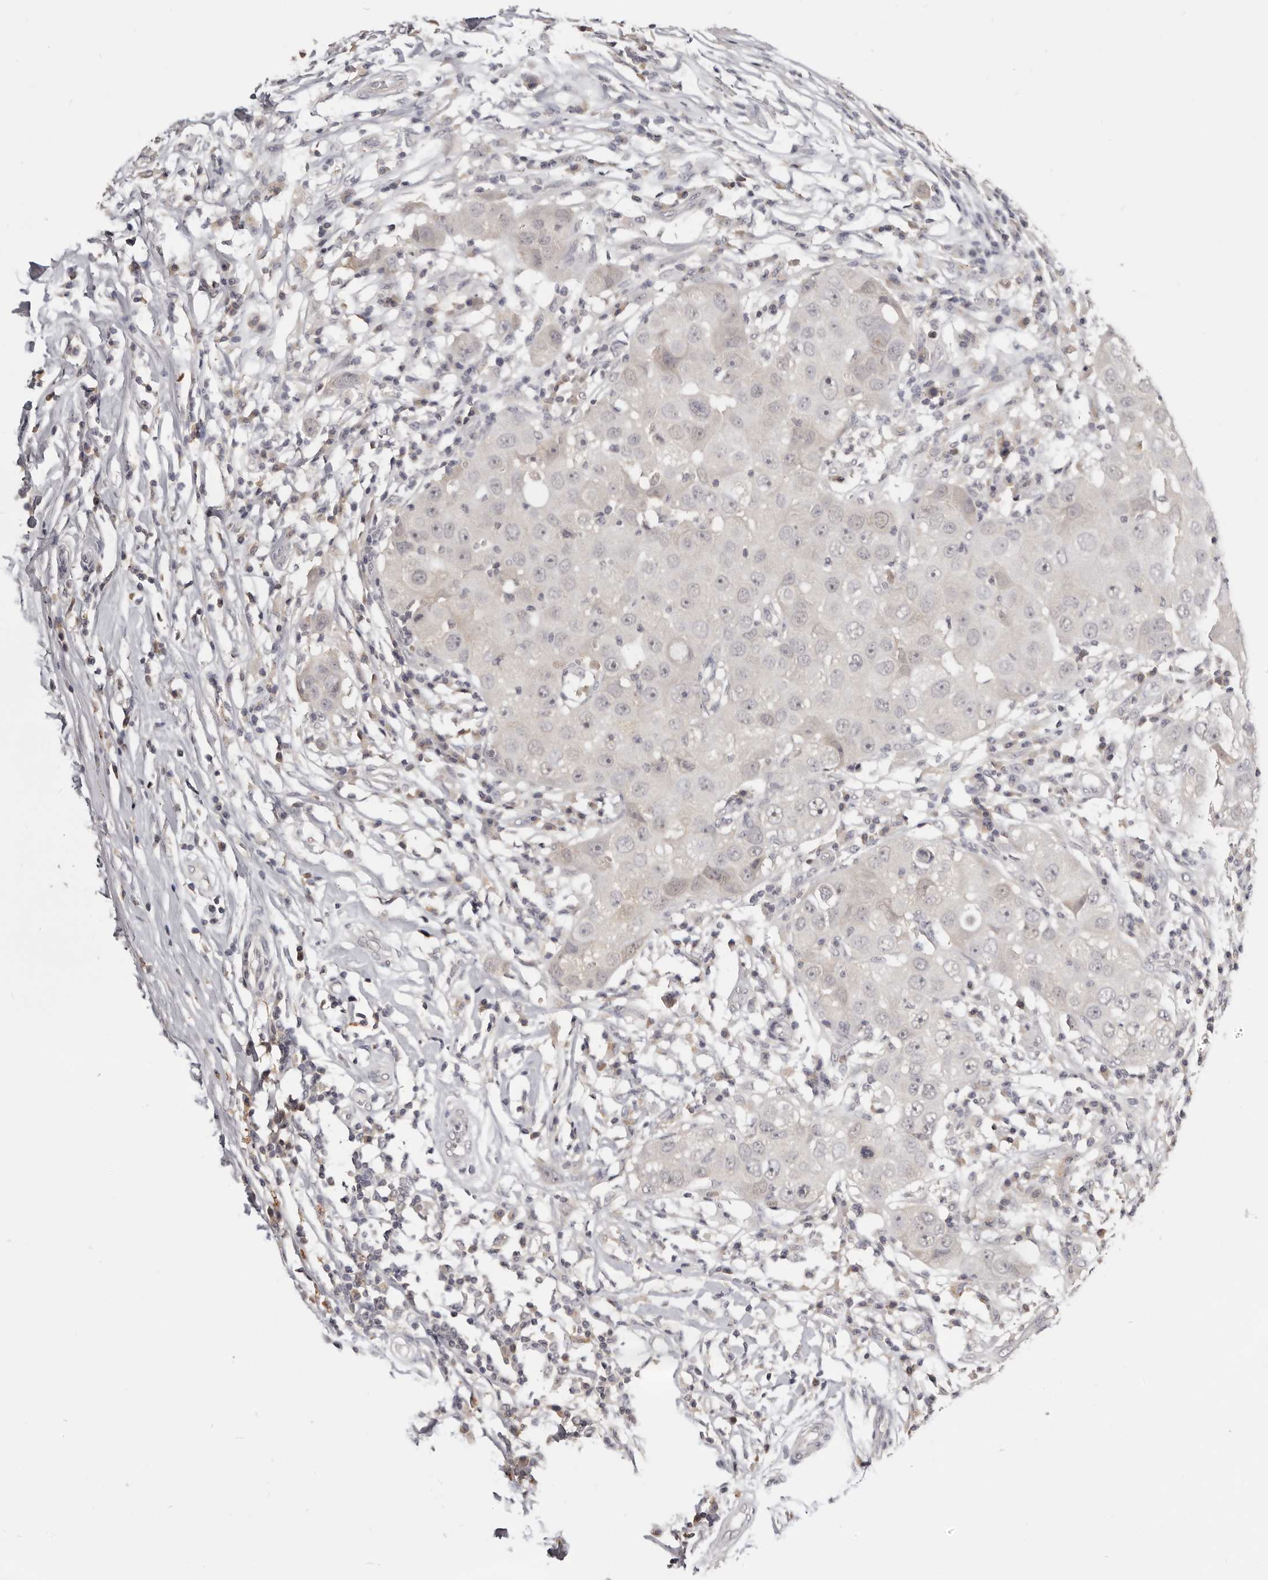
{"staining": {"intensity": "negative", "quantity": "none", "location": "none"}, "tissue": "breast cancer", "cell_type": "Tumor cells", "image_type": "cancer", "snomed": [{"axis": "morphology", "description": "Duct carcinoma"}, {"axis": "topography", "description": "Breast"}], "caption": "Photomicrograph shows no protein expression in tumor cells of infiltrating ductal carcinoma (breast) tissue.", "gene": "TSPAN13", "patient": {"sex": "female", "age": 27}}